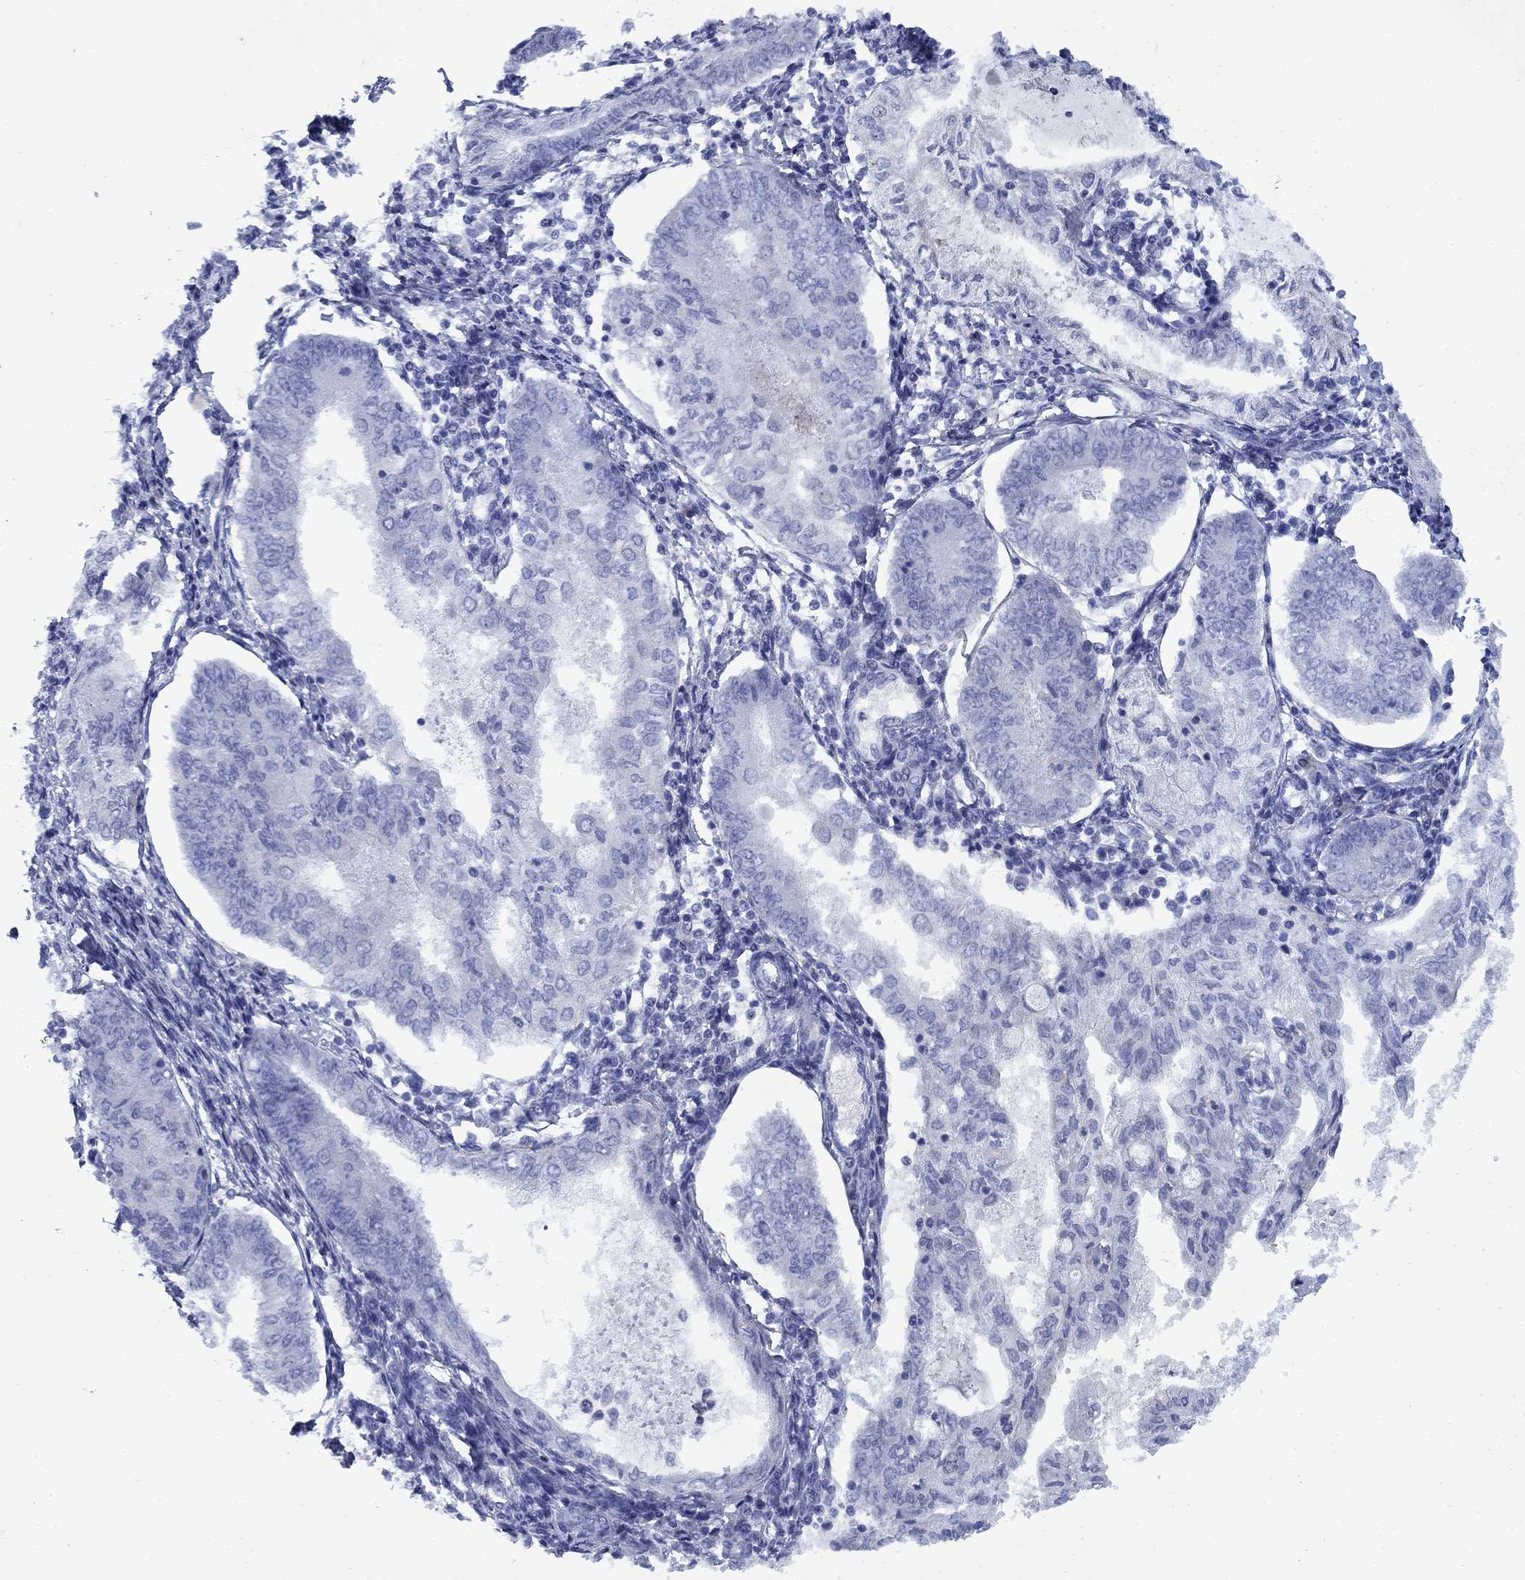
{"staining": {"intensity": "negative", "quantity": "none", "location": "none"}, "tissue": "endometrial cancer", "cell_type": "Tumor cells", "image_type": "cancer", "snomed": [{"axis": "morphology", "description": "Adenocarcinoma, NOS"}, {"axis": "topography", "description": "Endometrium"}], "caption": "Immunohistochemistry histopathology image of endometrial cancer stained for a protein (brown), which reveals no staining in tumor cells.", "gene": "STAB2", "patient": {"sex": "female", "age": 68}}